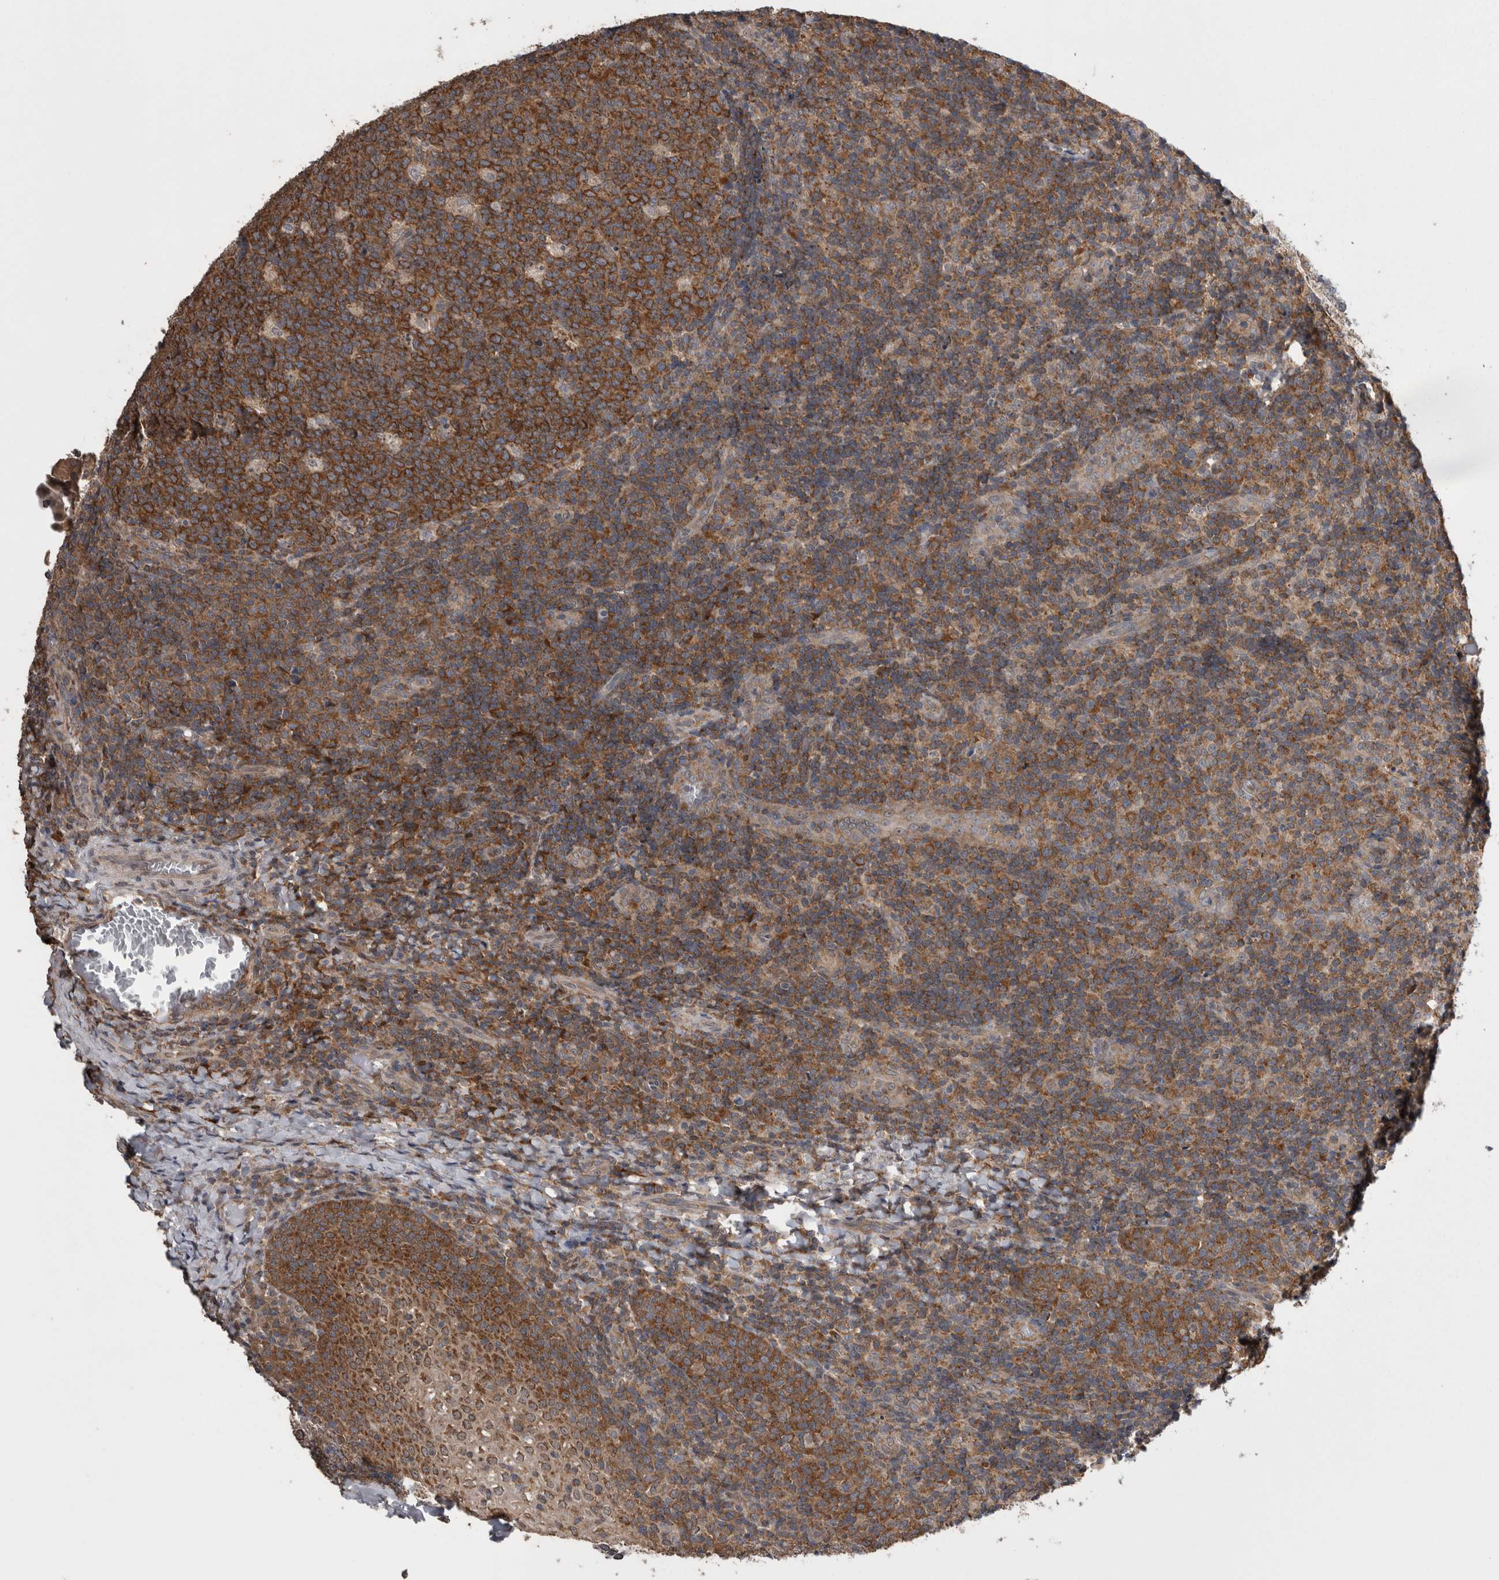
{"staining": {"intensity": "strong", "quantity": ">75%", "location": "cytoplasmic/membranous"}, "tissue": "tonsil", "cell_type": "Germinal center cells", "image_type": "normal", "snomed": [{"axis": "morphology", "description": "Normal tissue, NOS"}, {"axis": "topography", "description": "Tonsil"}], "caption": "Strong cytoplasmic/membranous positivity for a protein is seen in about >75% of germinal center cells of unremarkable tonsil using immunohistochemistry (IHC).", "gene": "DDX6", "patient": {"sex": "female", "age": 19}}